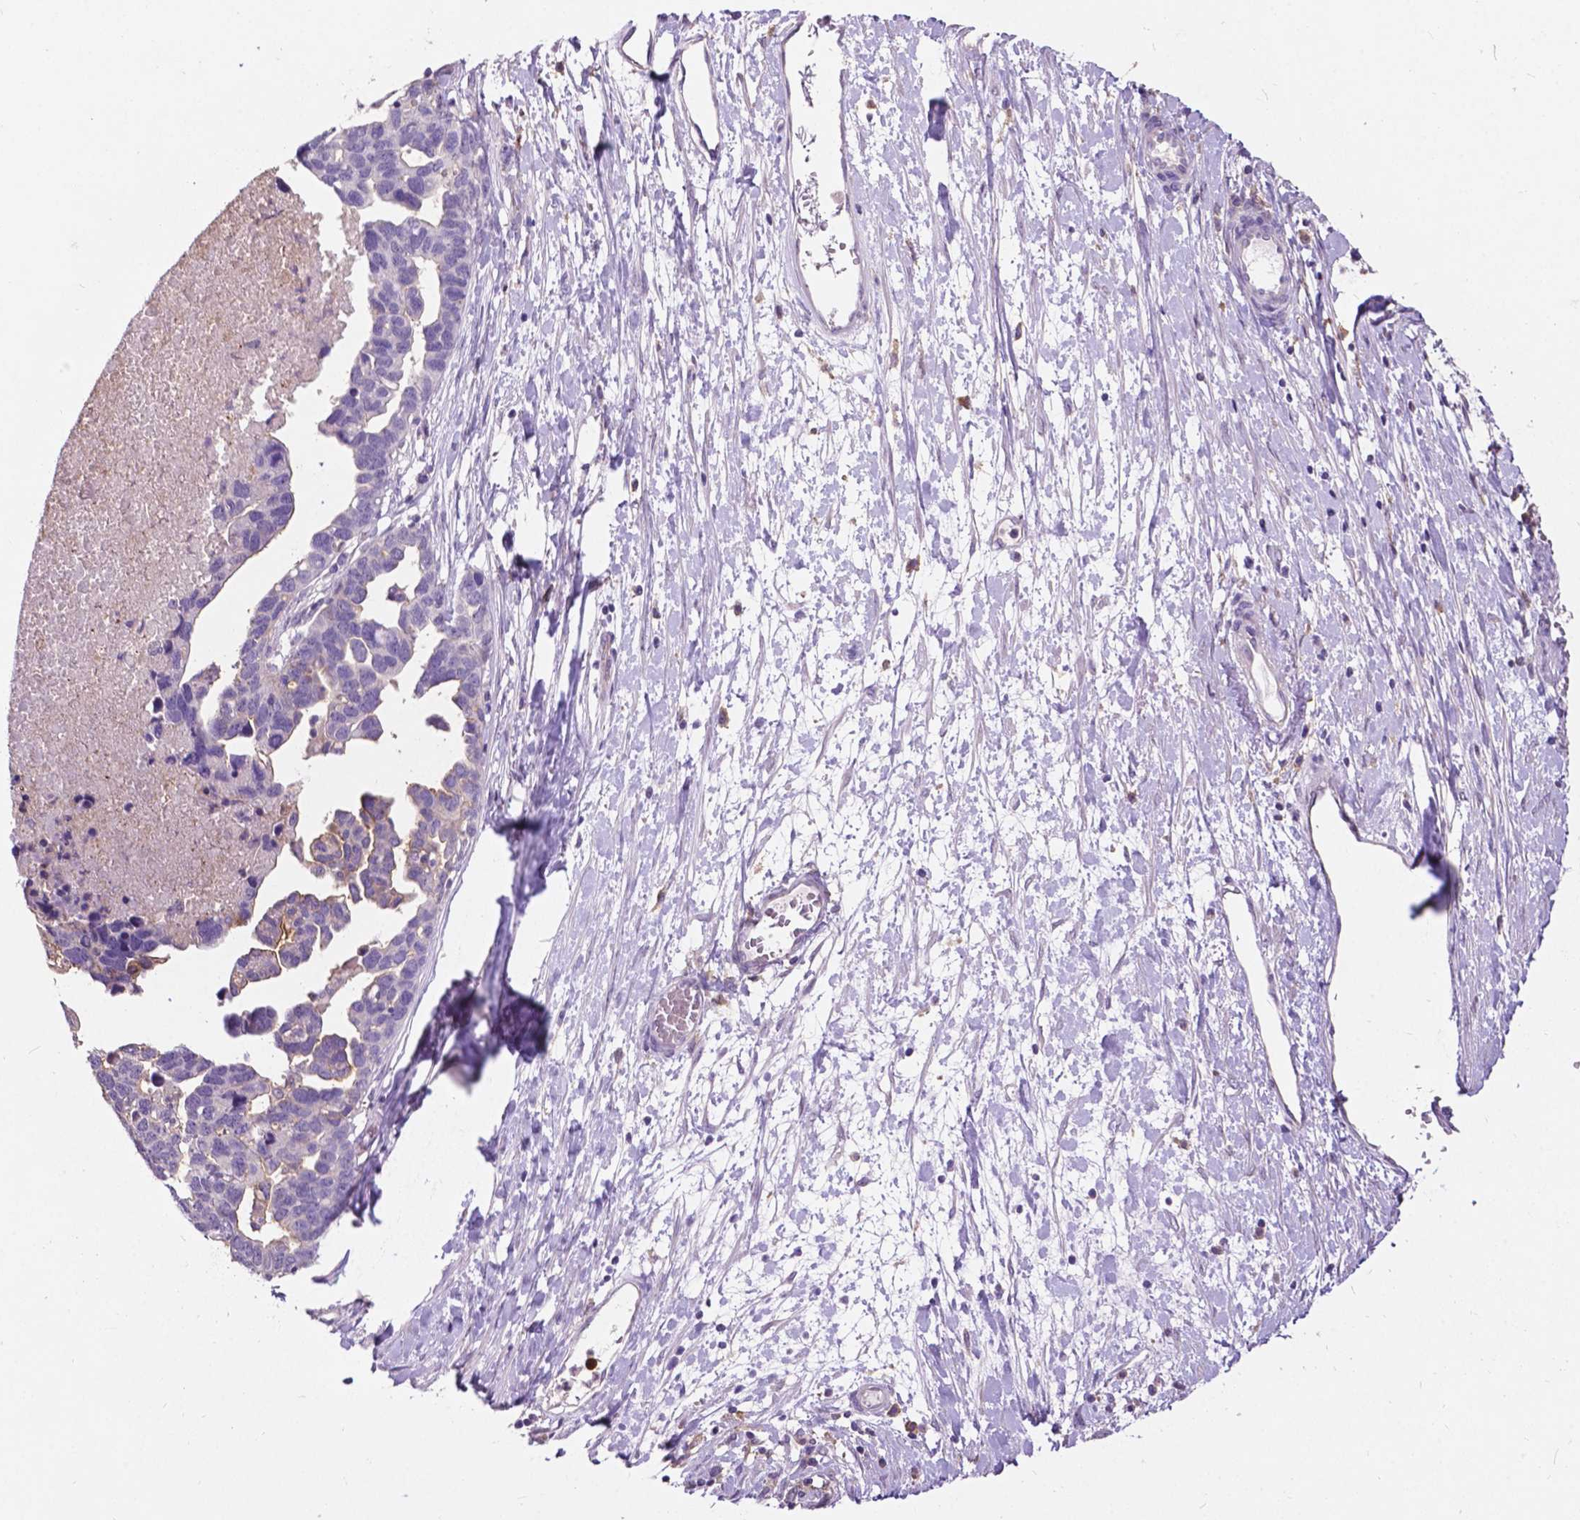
{"staining": {"intensity": "negative", "quantity": "none", "location": "none"}, "tissue": "ovarian cancer", "cell_type": "Tumor cells", "image_type": "cancer", "snomed": [{"axis": "morphology", "description": "Cystadenocarcinoma, serous, NOS"}, {"axis": "topography", "description": "Ovary"}], "caption": "Image shows no protein expression in tumor cells of ovarian cancer tissue.", "gene": "PLSCR1", "patient": {"sex": "female", "age": 54}}